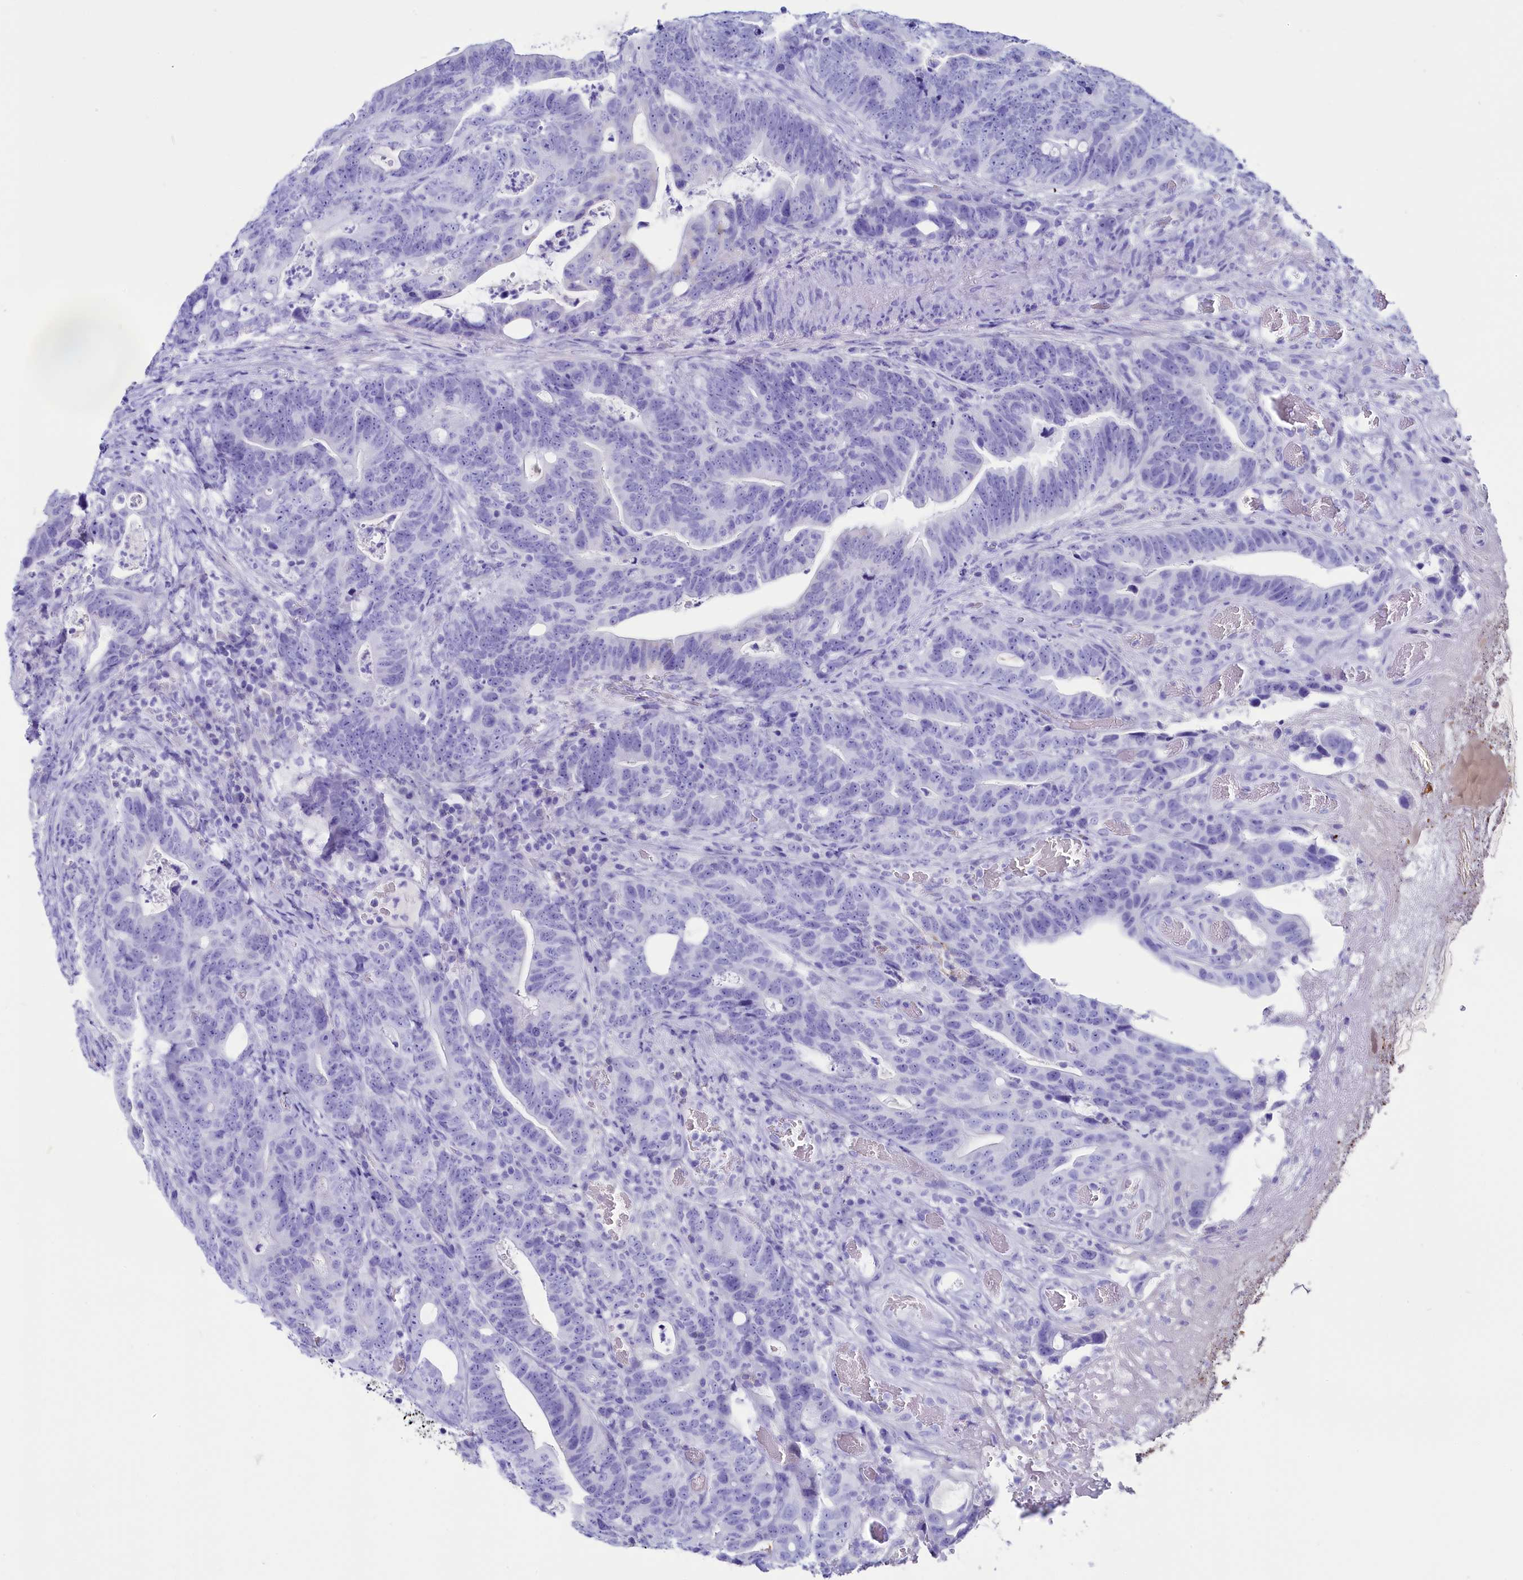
{"staining": {"intensity": "negative", "quantity": "none", "location": "none"}, "tissue": "colorectal cancer", "cell_type": "Tumor cells", "image_type": "cancer", "snomed": [{"axis": "morphology", "description": "Adenocarcinoma, NOS"}, {"axis": "topography", "description": "Colon"}], "caption": "Tumor cells are negative for brown protein staining in colorectal adenocarcinoma.", "gene": "ANKRD29", "patient": {"sex": "female", "age": 82}}